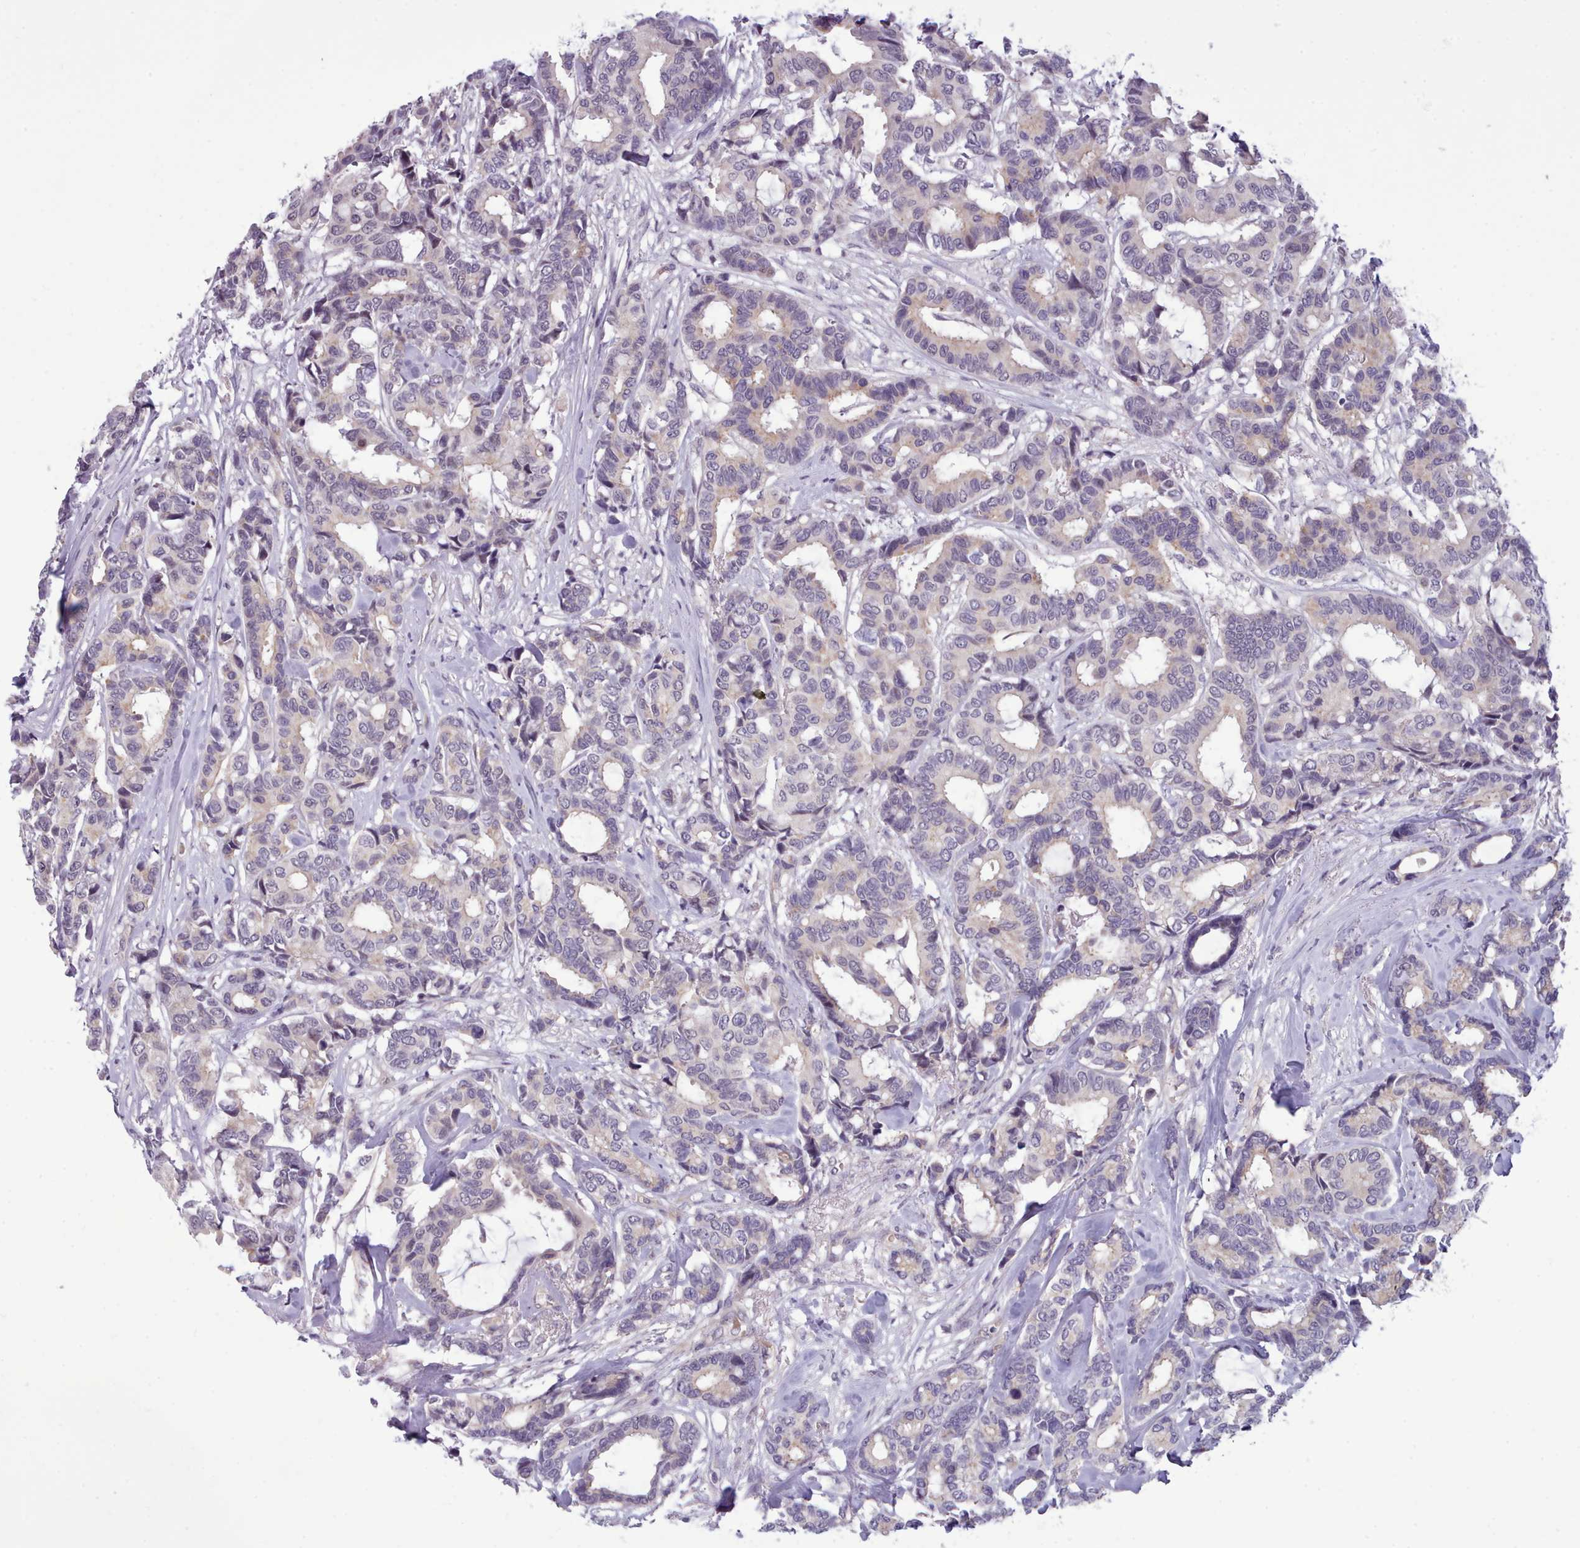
{"staining": {"intensity": "weak", "quantity": "25%-75%", "location": "cytoplasmic/membranous"}, "tissue": "breast cancer", "cell_type": "Tumor cells", "image_type": "cancer", "snomed": [{"axis": "morphology", "description": "Duct carcinoma"}, {"axis": "topography", "description": "Breast"}], "caption": "Breast invasive ductal carcinoma was stained to show a protein in brown. There is low levels of weak cytoplasmic/membranous expression in approximately 25%-75% of tumor cells. The protein of interest is stained brown, and the nuclei are stained in blue (DAB (3,3'-diaminobenzidine) IHC with brightfield microscopy, high magnification).", "gene": "KCTD16", "patient": {"sex": "female", "age": 87}}